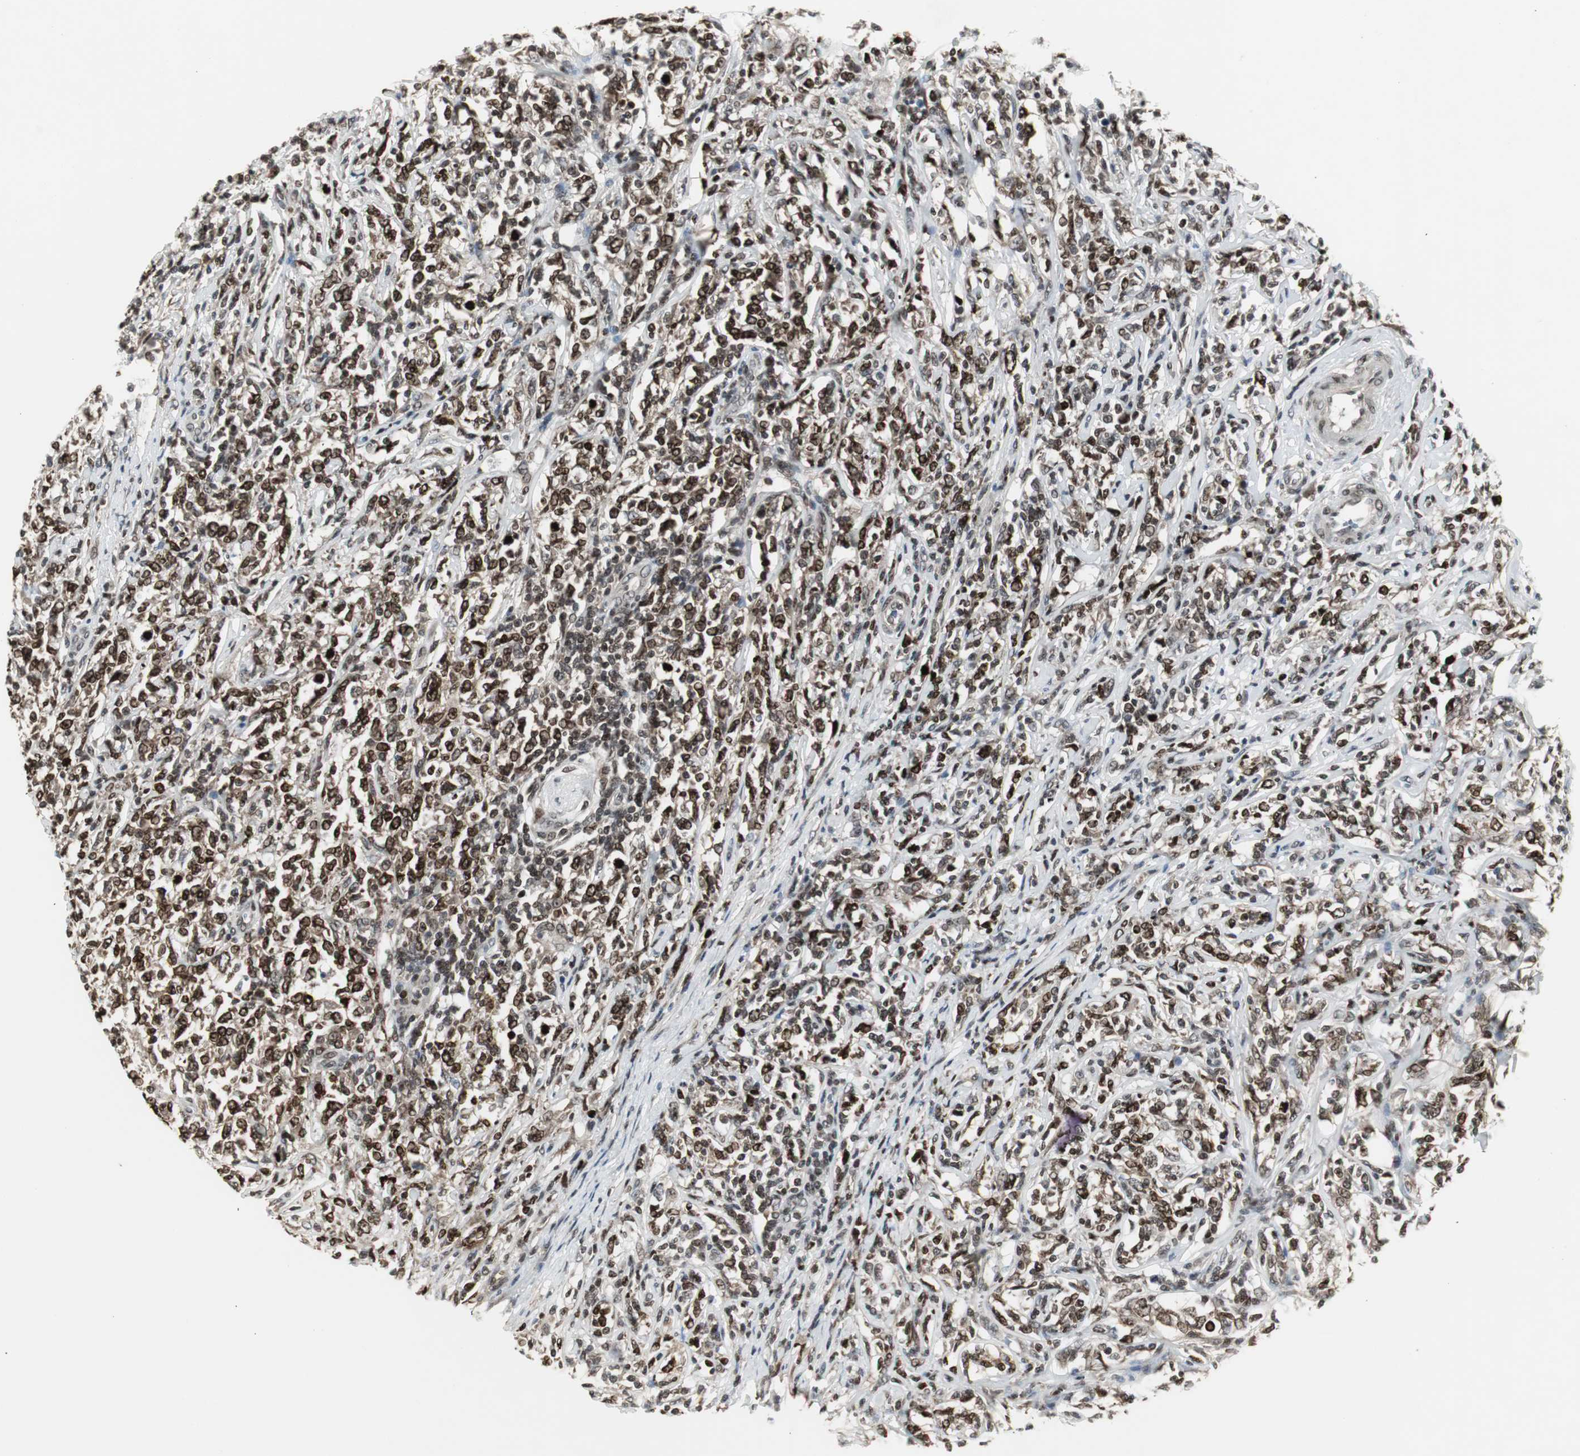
{"staining": {"intensity": "strong", "quantity": "25%-75%", "location": "nuclear"}, "tissue": "lymphoma", "cell_type": "Tumor cells", "image_type": "cancer", "snomed": [{"axis": "morphology", "description": "Malignant lymphoma, non-Hodgkin's type, High grade"}, {"axis": "topography", "description": "Lymph node"}], "caption": "A high amount of strong nuclear staining is identified in about 25%-75% of tumor cells in lymphoma tissue.", "gene": "MPG", "patient": {"sex": "female", "age": 84}}